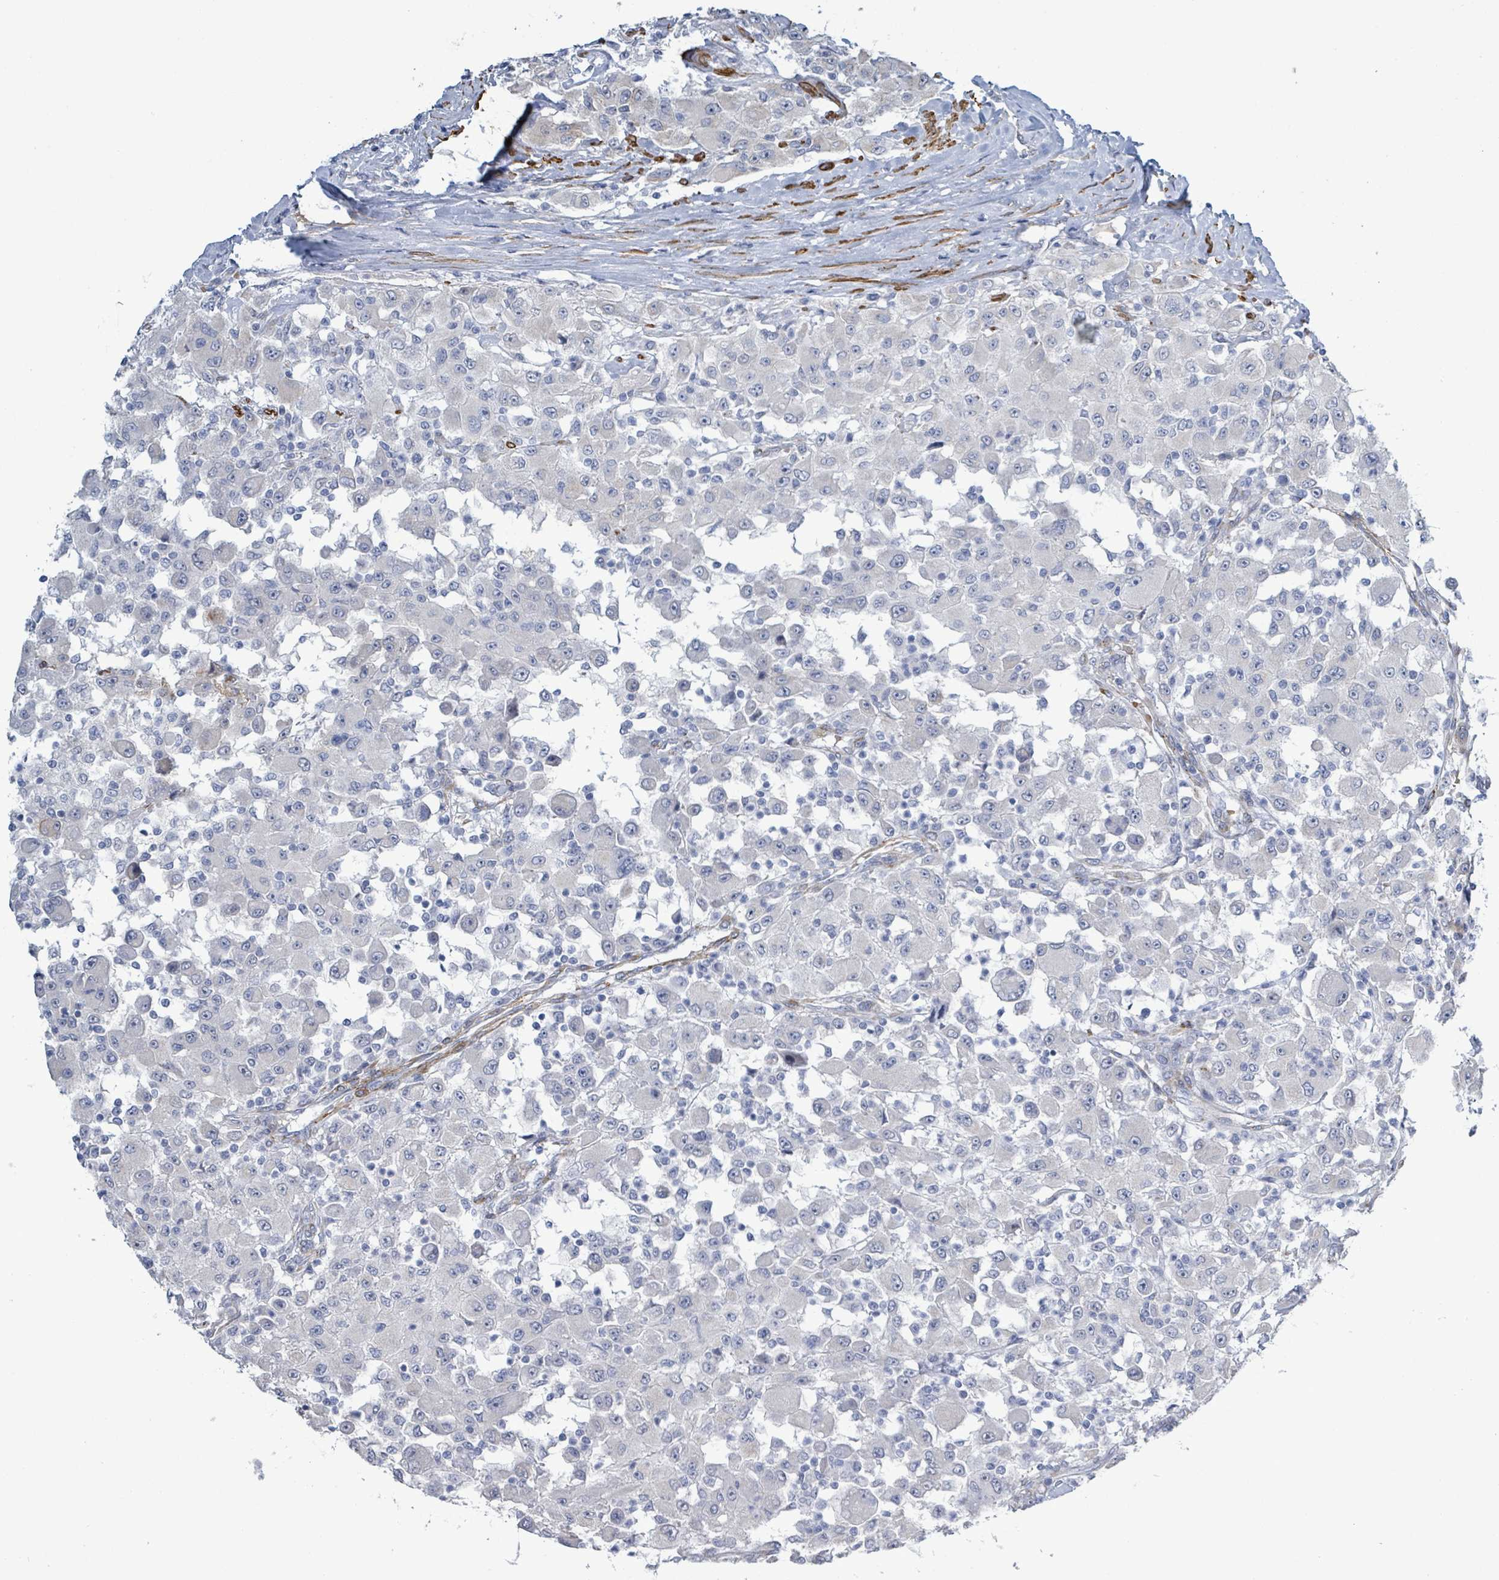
{"staining": {"intensity": "negative", "quantity": "none", "location": "none"}, "tissue": "renal cancer", "cell_type": "Tumor cells", "image_type": "cancer", "snomed": [{"axis": "morphology", "description": "Adenocarcinoma, NOS"}, {"axis": "topography", "description": "Kidney"}], "caption": "Protein analysis of renal cancer (adenocarcinoma) shows no significant expression in tumor cells.", "gene": "DMRTC1B", "patient": {"sex": "female", "age": 67}}